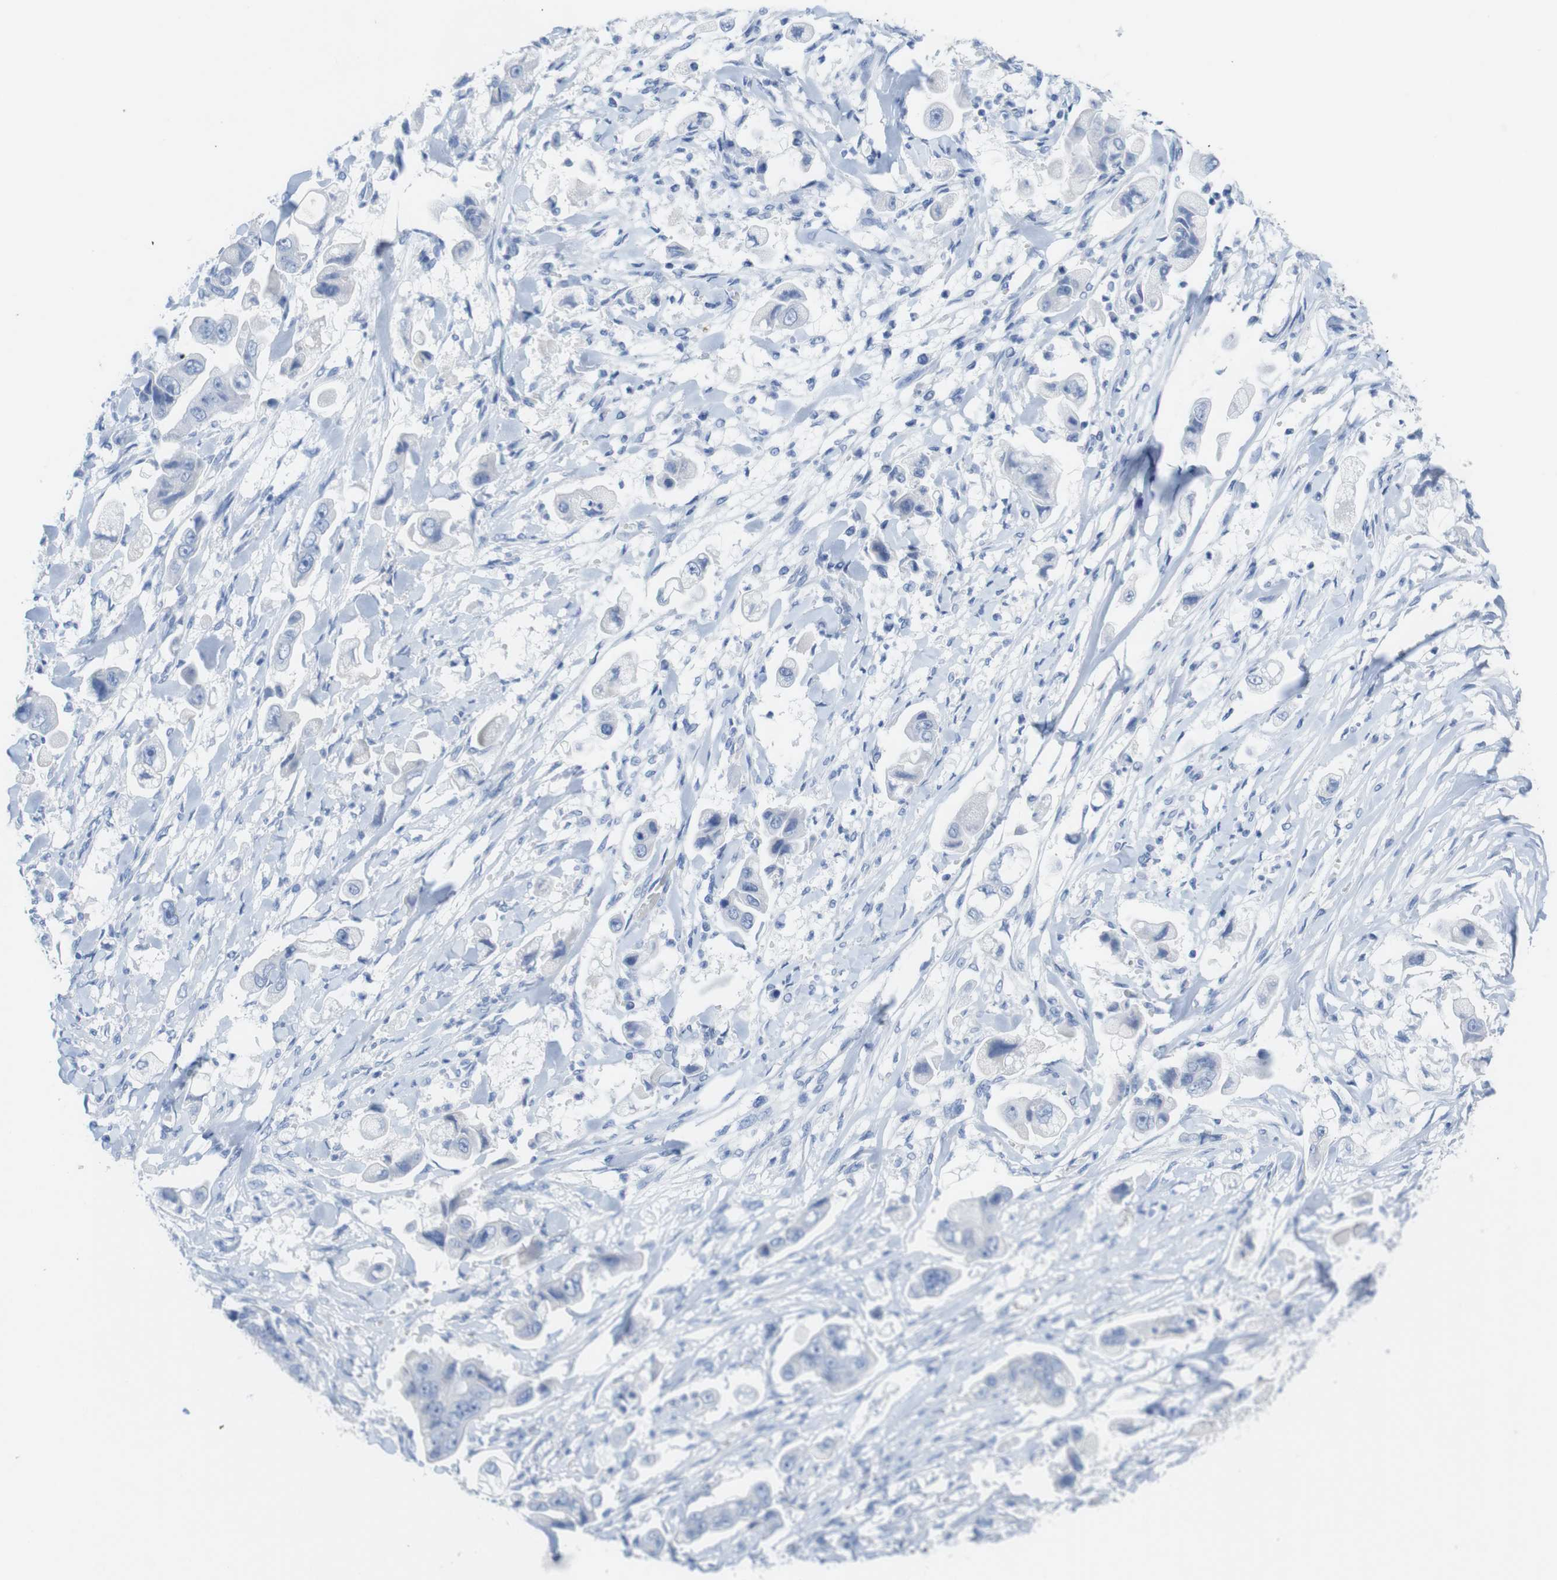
{"staining": {"intensity": "negative", "quantity": "none", "location": "none"}, "tissue": "stomach cancer", "cell_type": "Tumor cells", "image_type": "cancer", "snomed": [{"axis": "morphology", "description": "Adenocarcinoma, NOS"}, {"axis": "topography", "description": "Stomach"}], "caption": "Tumor cells show no significant protein staining in stomach cancer (adenocarcinoma).", "gene": "LAG3", "patient": {"sex": "male", "age": 62}}